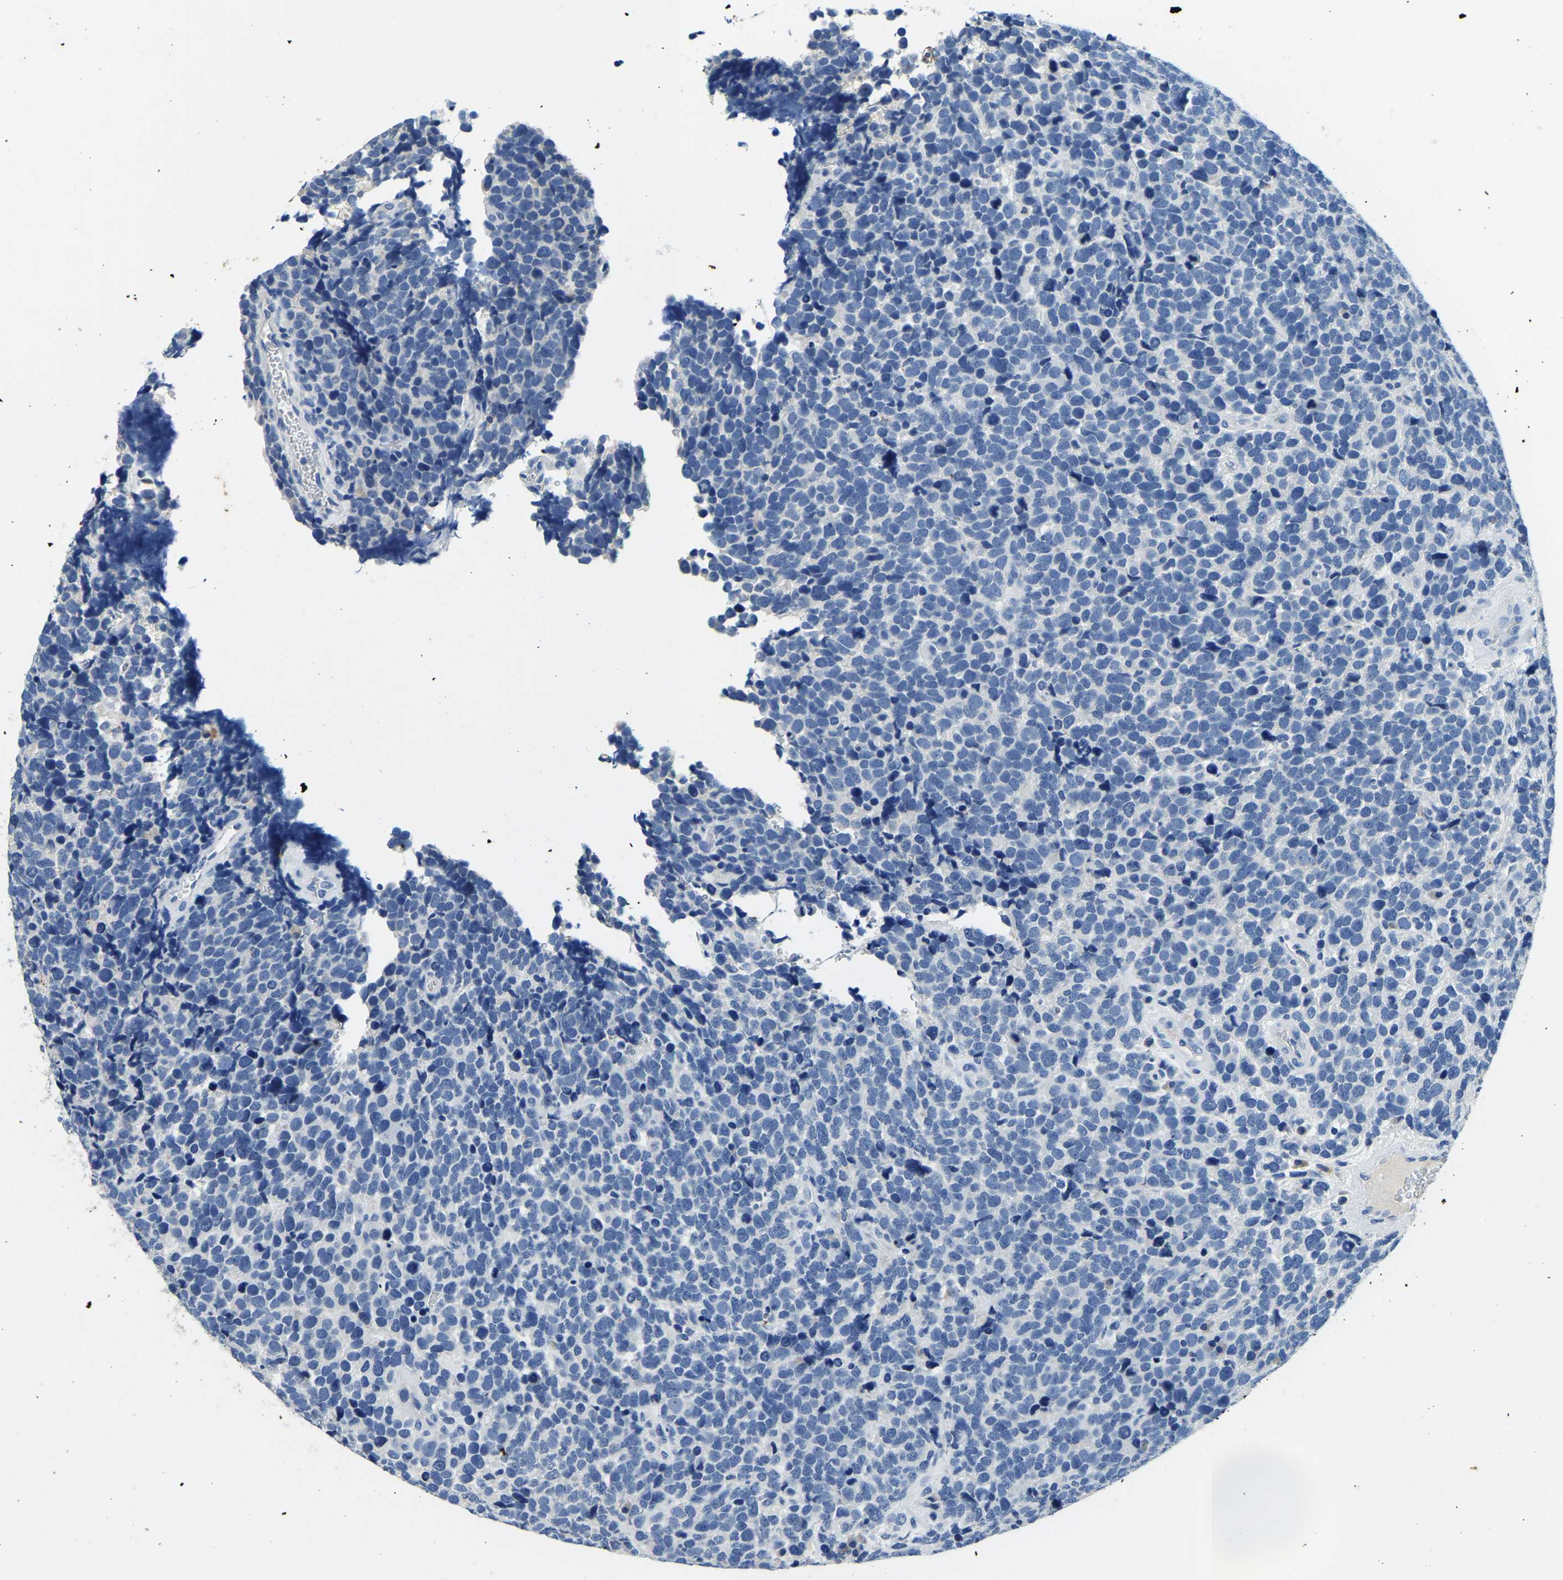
{"staining": {"intensity": "negative", "quantity": "none", "location": "none"}, "tissue": "urothelial cancer", "cell_type": "Tumor cells", "image_type": "cancer", "snomed": [{"axis": "morphology", "description": "Urothelial carcinoma, High grade"}, {"axis": "topography", "description": "Urinary bladder"}], "caption": "Immunohistochemistry (IHC) histopathology image of neoplastic tissue: urothelial cancer stained with DAB exhibits no significant protein positivity in tumor cells. The staining is performed using DAB brown chromogen with nuclei counter-stained in using hematoxylin.", "gene": "UBN2", "patient": {"sex": "female", "age": 82}}